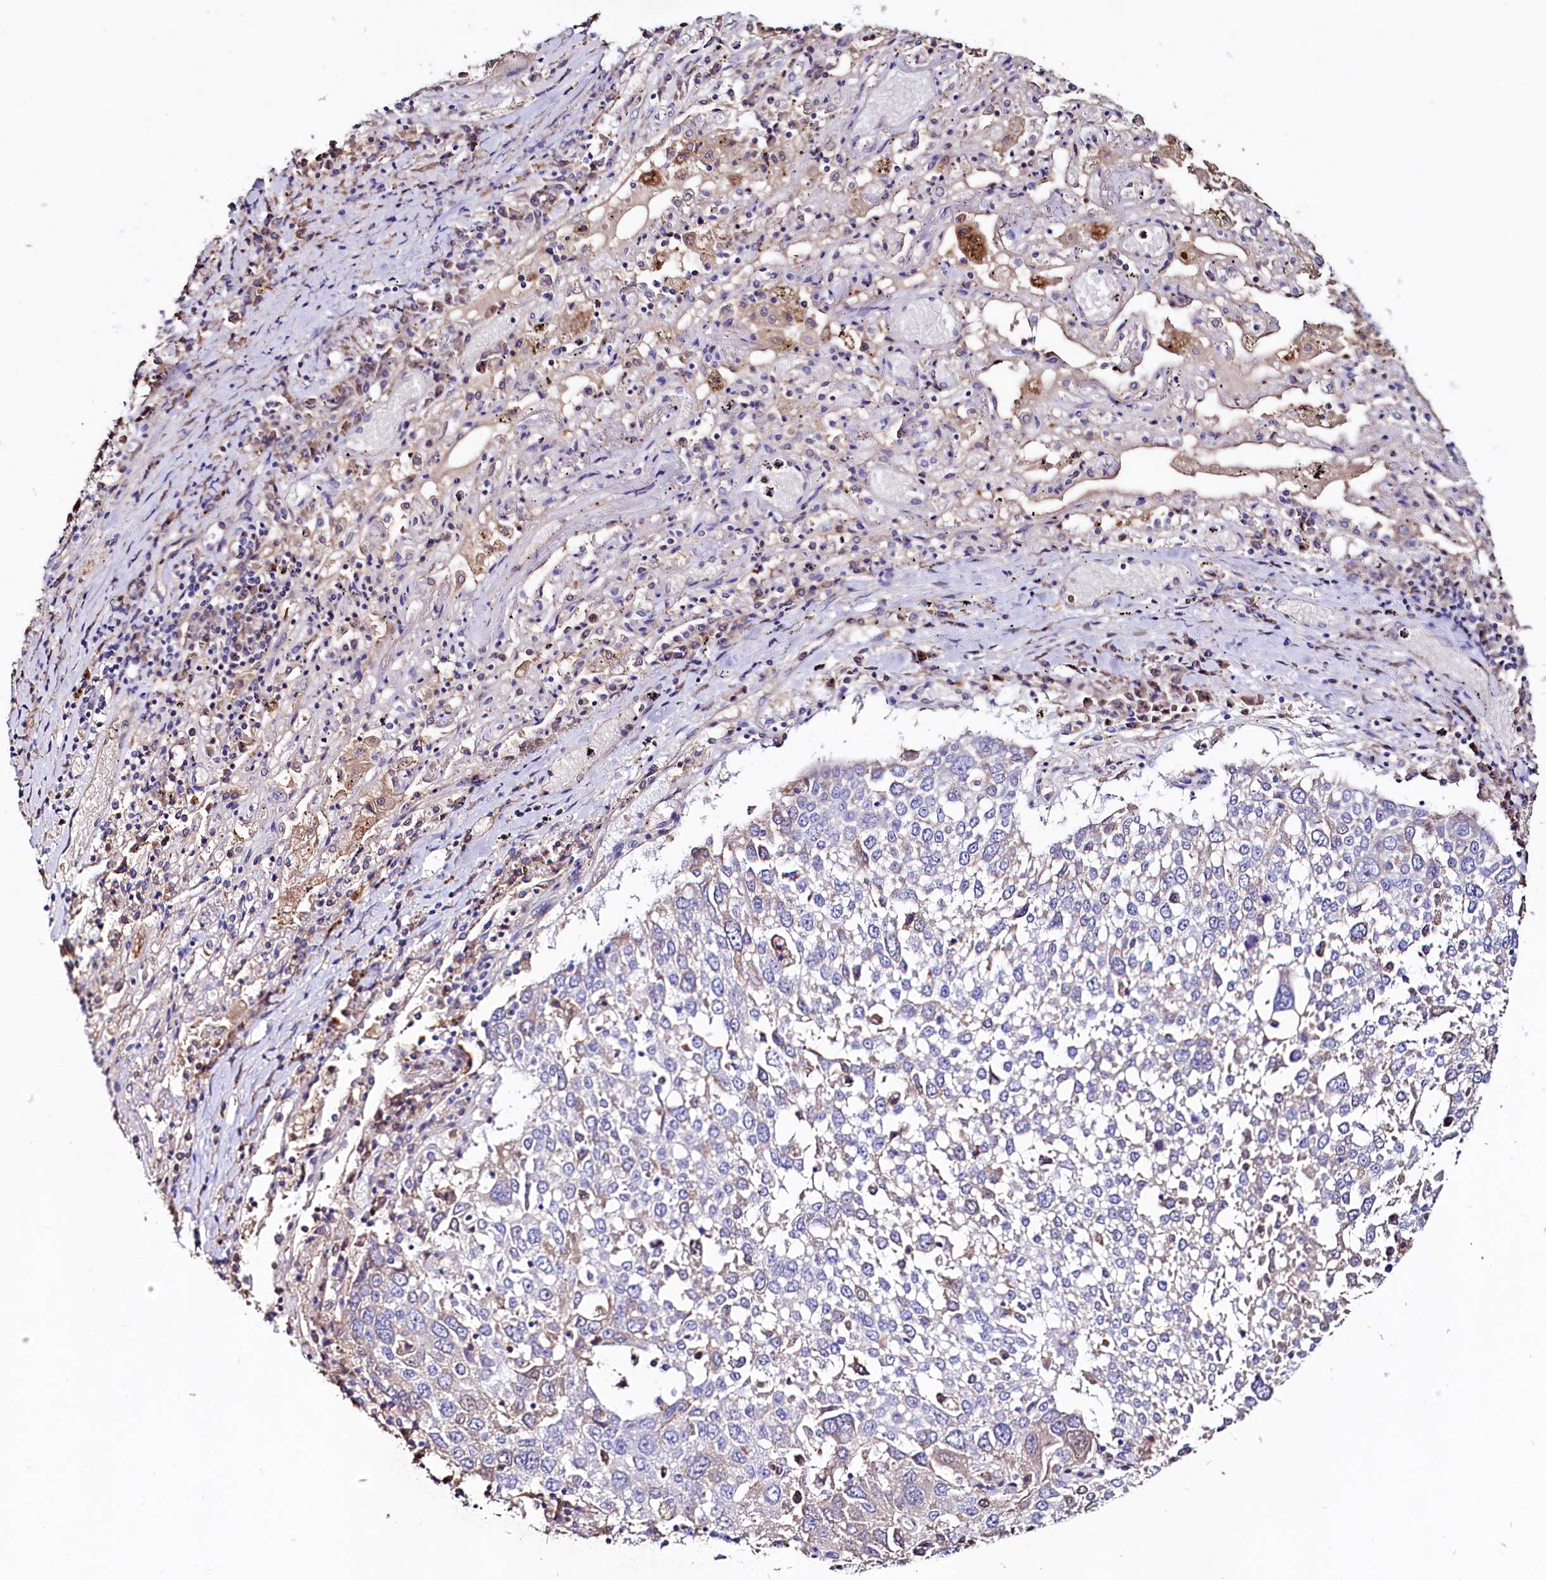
{"staining": {"intensity": "negative", "quantity": "none", "location": "none"}, "tissue": "lung cancer", "cell_type": "Tumor cells", "image_type": "cancer", "snomed": [{"axis": "morphology", "description": "Squamous cell carcinoma, NOS"}, {"axis": "topography", "description": "Lung"}], "caption": "This is a photomicrograph of immunohistochemistry staining of lung cancer, which shows no staining in tumor cells.", "gene": "IL17RD", "patient": {"sex": "male", "age": 65}}